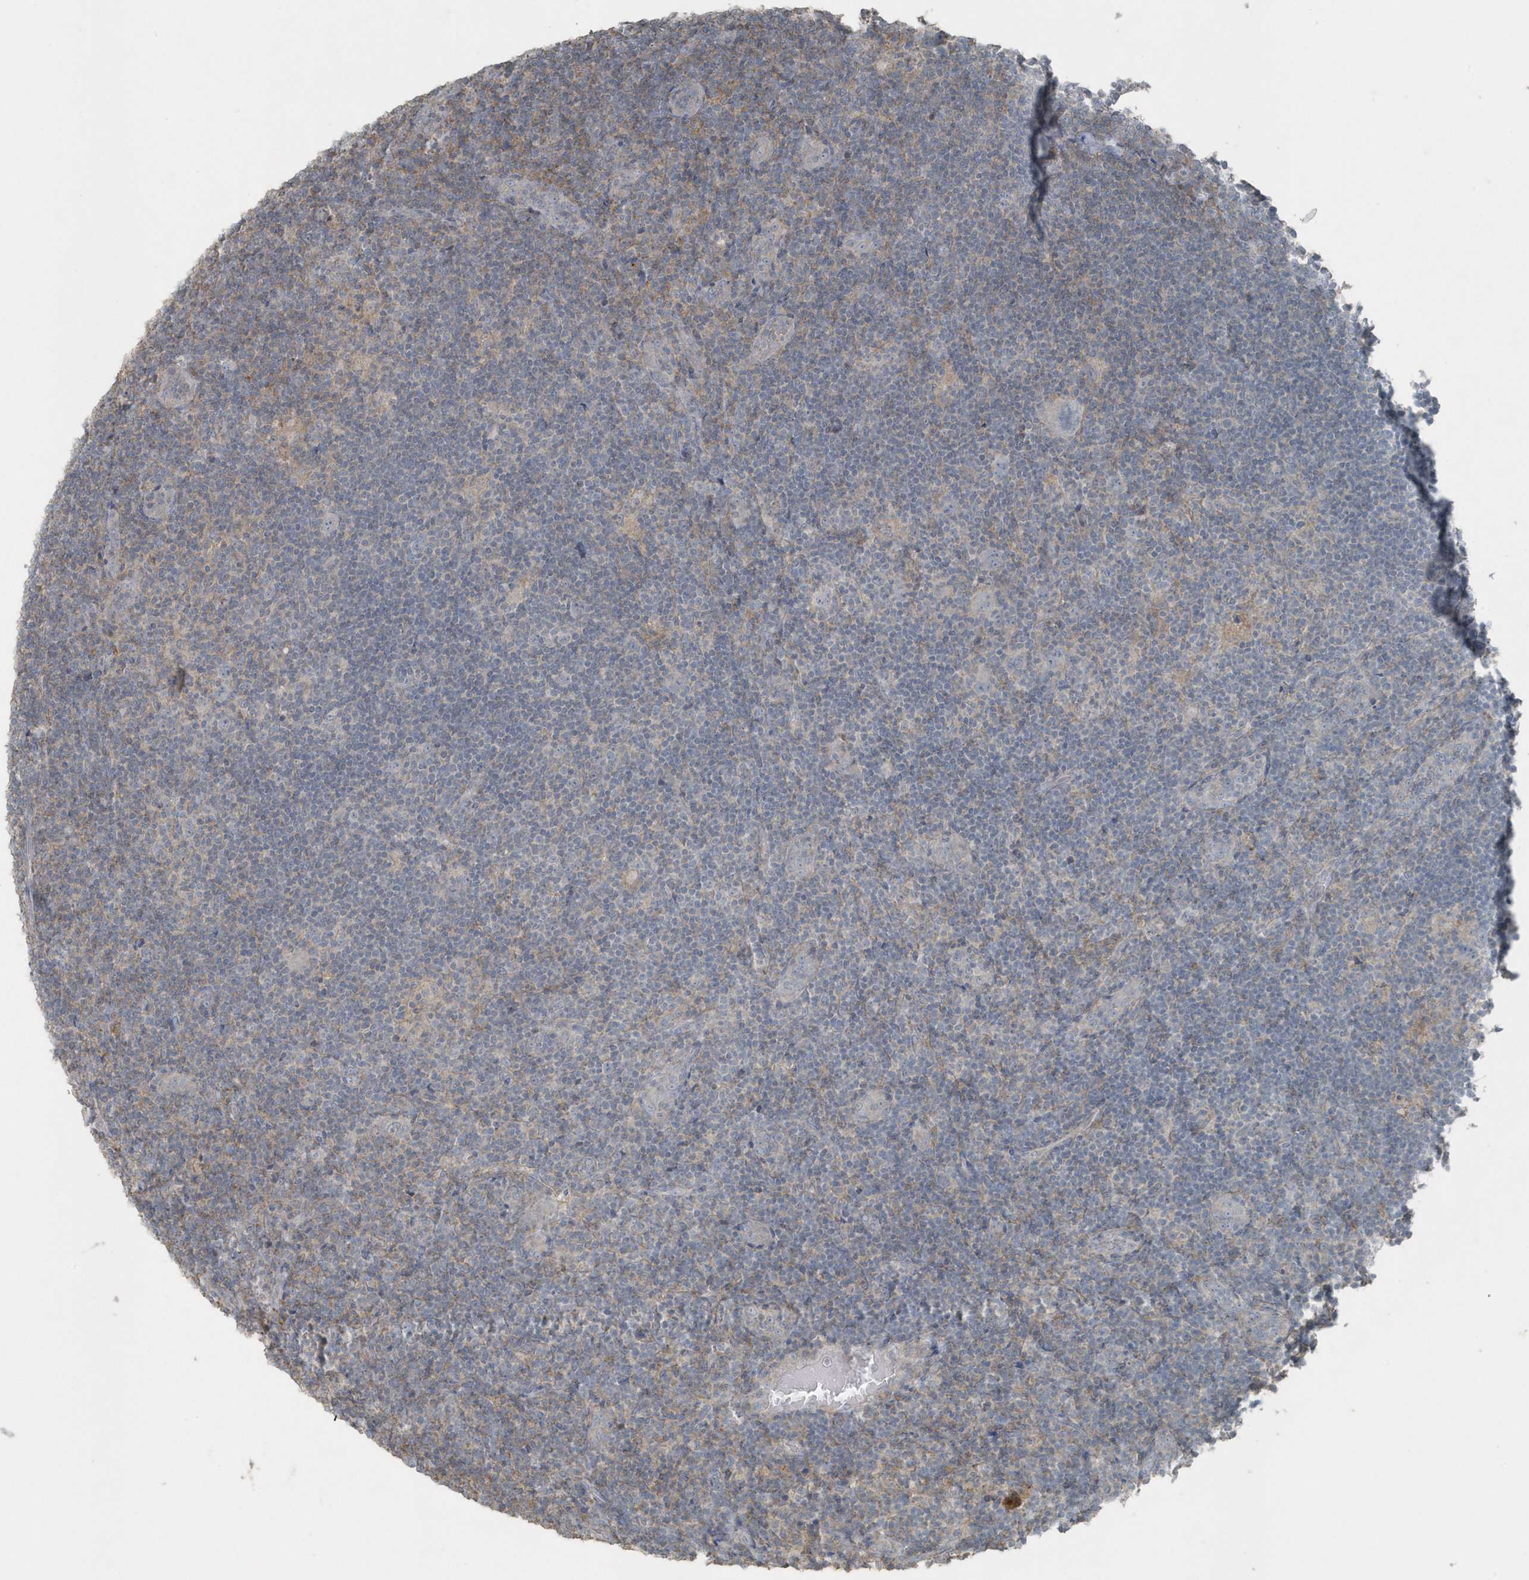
{"staining": {"intensity": "negative", "quantity": "none", "location": "none"}, "tissue": "lymphoma", "cell_type": "Tumor cells", "image_type": "cancer", "snomed": [{"axis": "morphology", "description": "Hodgkin's disease, NOS"}, {"axis": "topography", "description": "Lymph node"}], "caption": "This is an immunohistochemistry image of human lymphoma. There is no expression in tumor cells.", "gene": "ACTC1", "patient": {"sex": "female", "age": 57}}